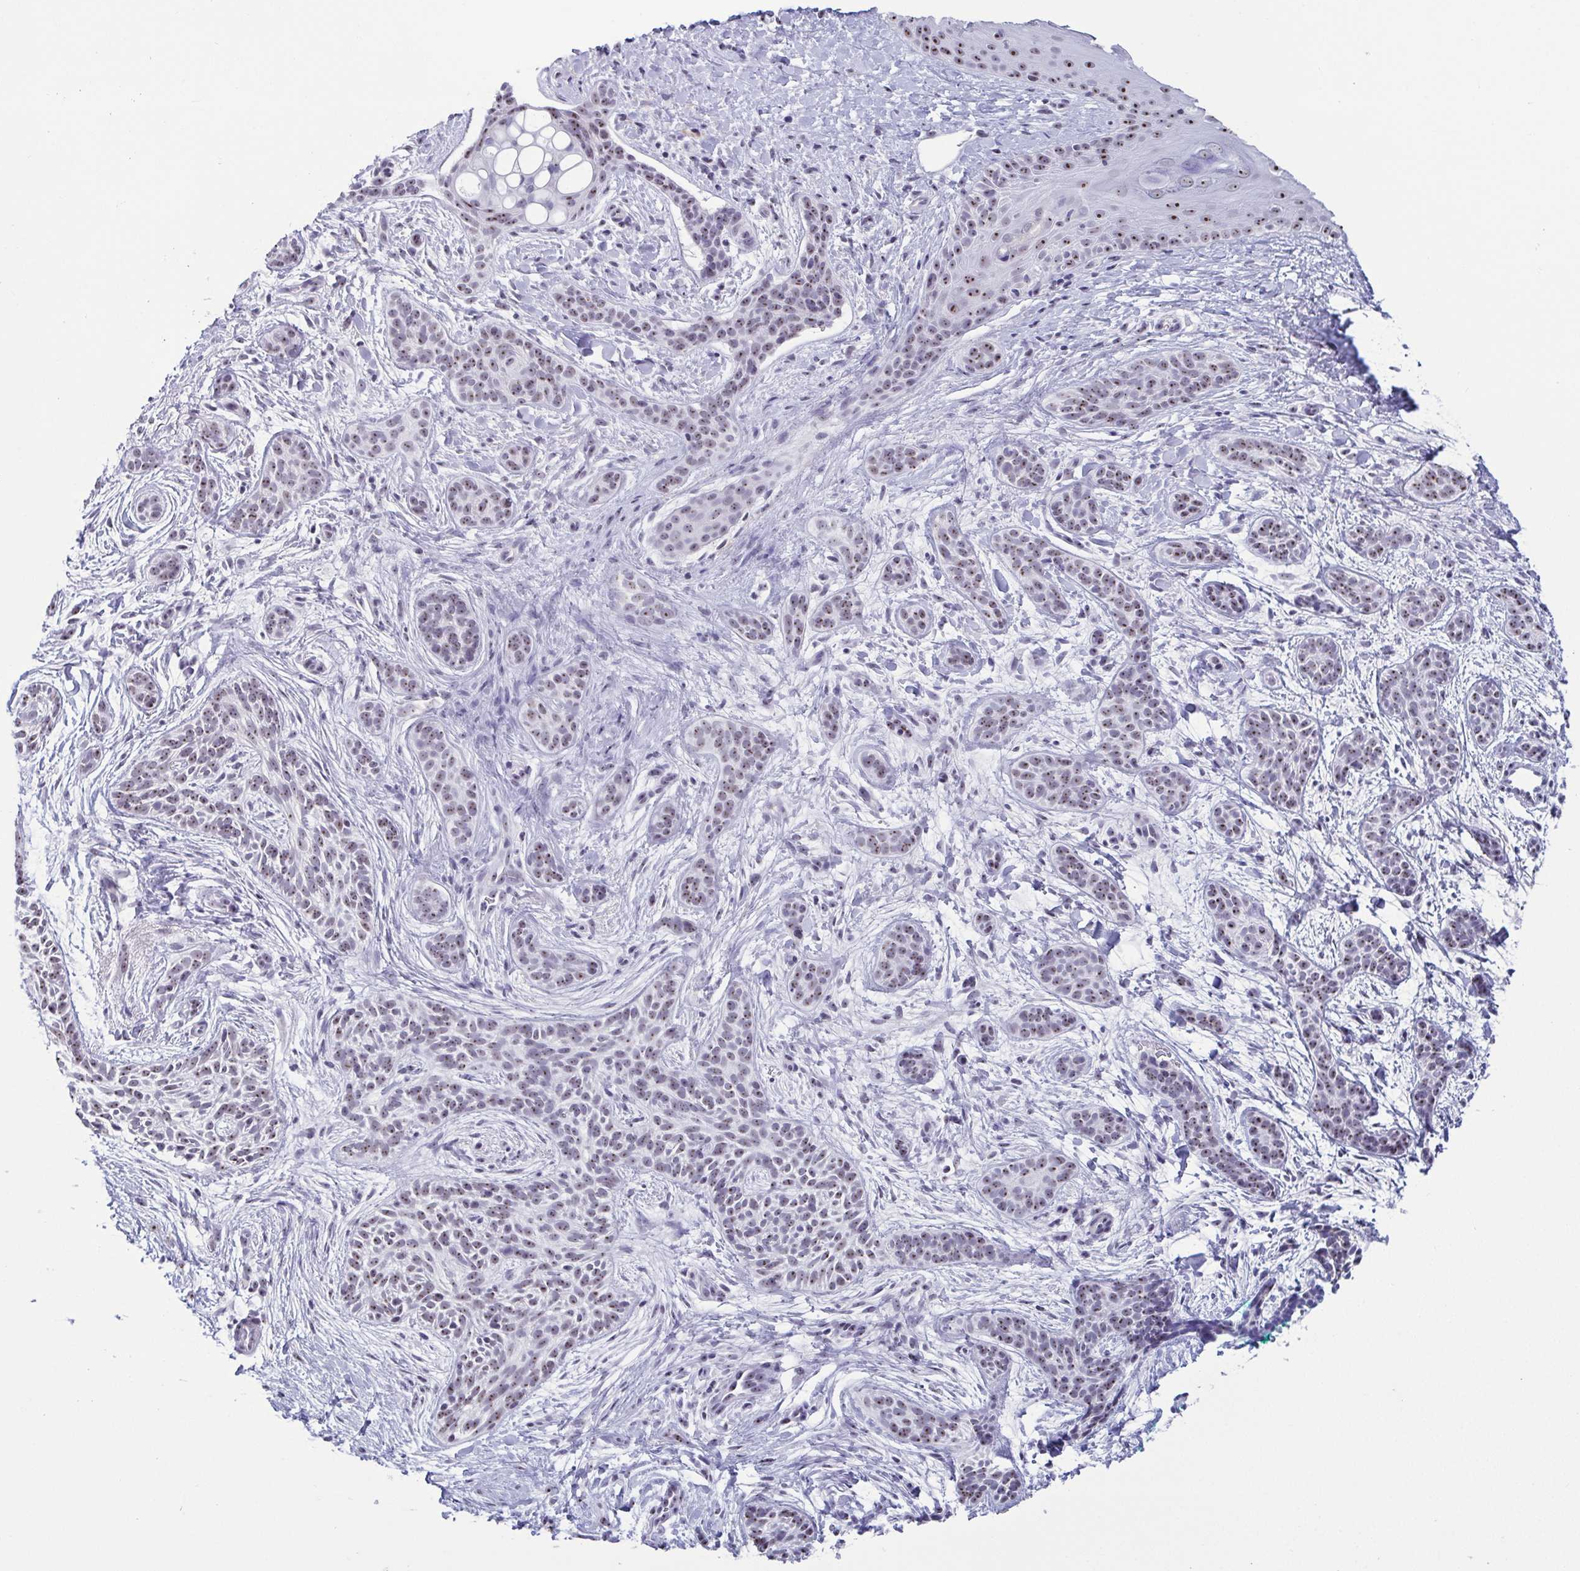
{"staining": {"intensity": "weak", "quantity": "25%-75%", "location": "nuclear"}, "tissue": "skin cancer", "cell_type": "Tumor cells", "image_type": "cancer", "snomed": [{"axis": "morphology", "description": "Basal cell carcinoma"}, {"axis": "topography", "description": "Skin"}], "caption": "Immunohistochemistry (IHC) image of neoplastic tissue: human skin cancer (basal cell carcinoma) stained using IHC demonstrates low levels of weak protein expression localized specifically in the nuclear of tumor cells, appearing as a nuclear brown color.", "gene": "BZW1", "patient": {"sex": "male", "age": 63}}